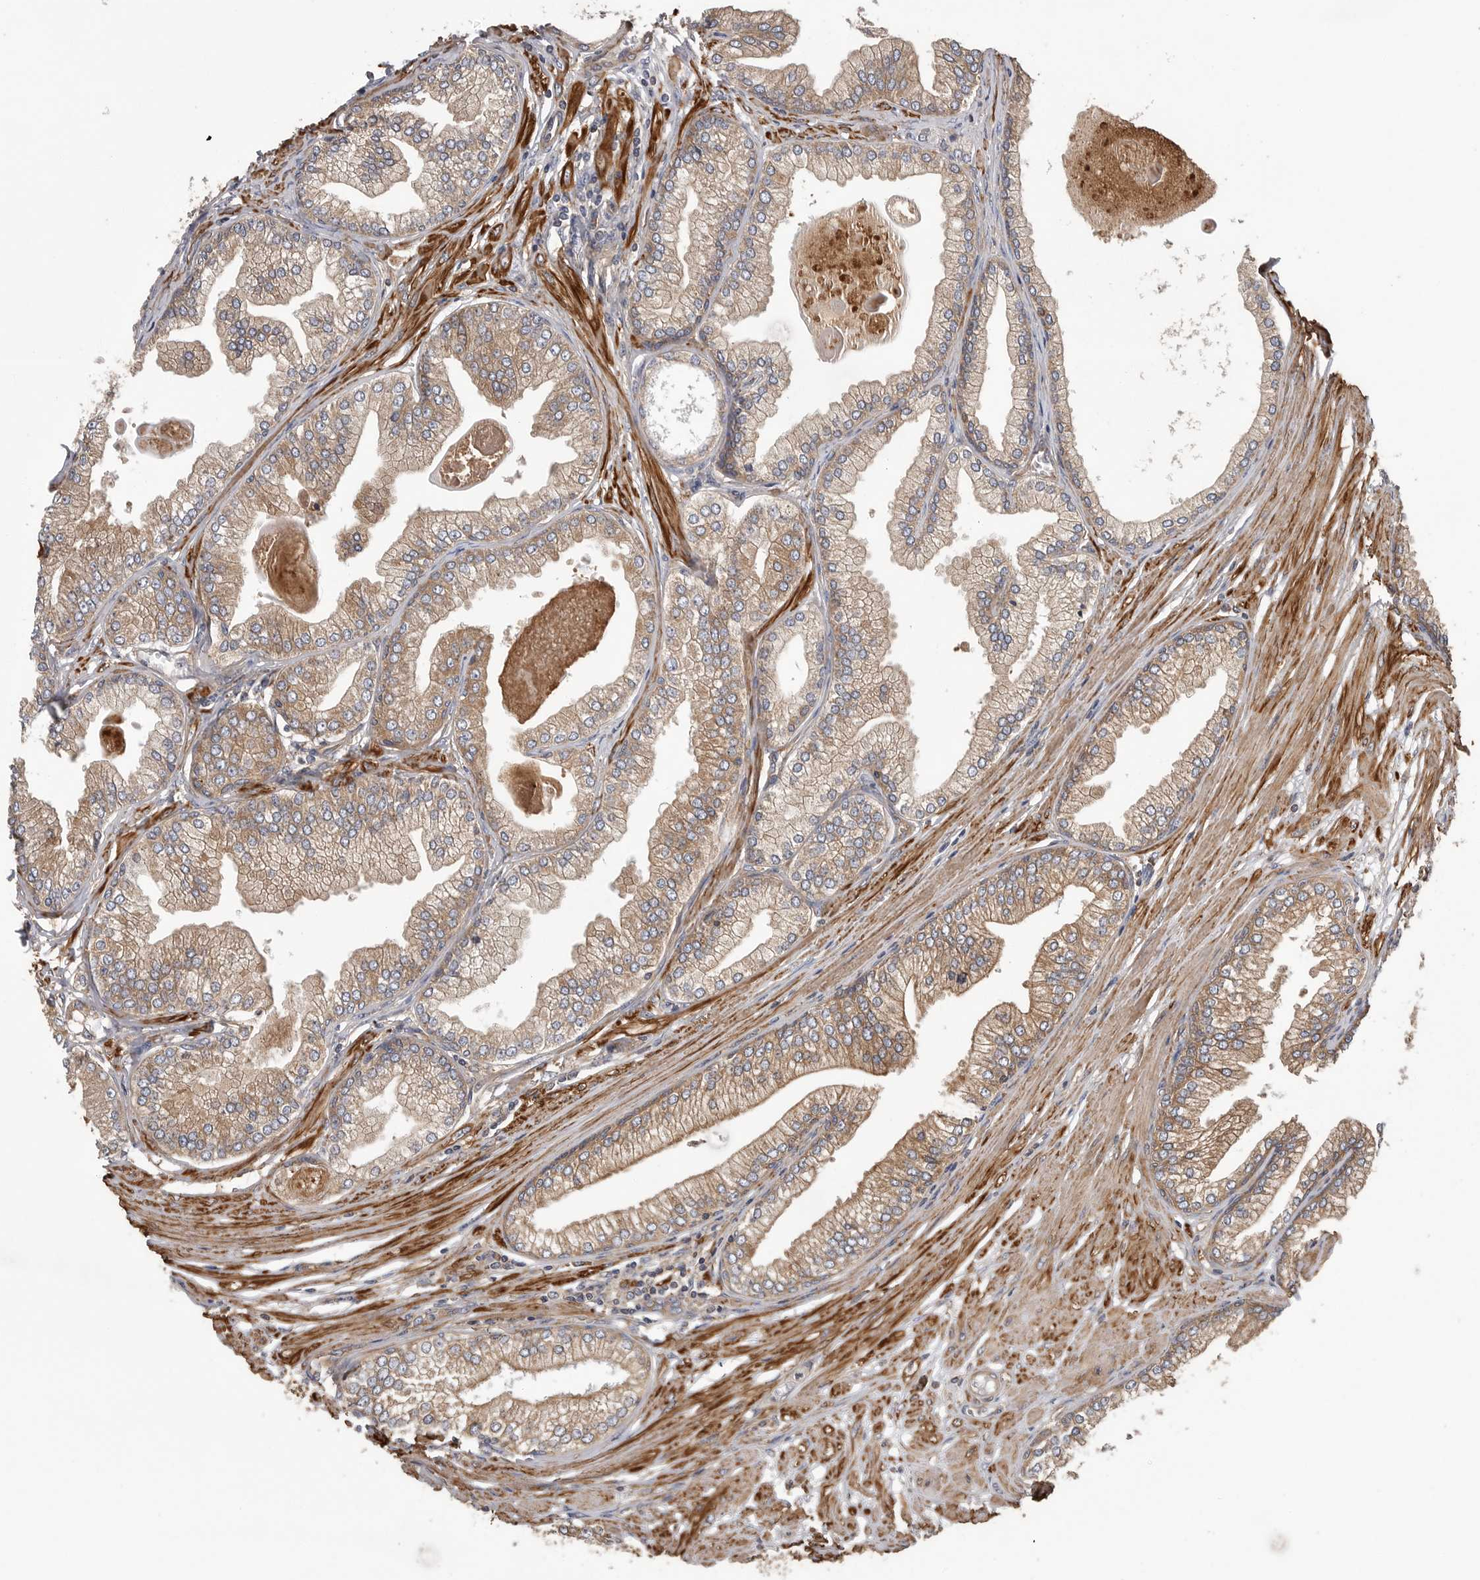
{"staining": {"intensity": "moderate", "quantity": ">75%", "location": "cytoplasmic/membranous"}, "tissue": "prostate cancer", "cell_type": "Tumor cells", "image_type": "cancer", "snomed": [{"axis": "morphology", "description": "Adenocarcinoma, Low grade"}, {"axis": "topography", "description": "Prostate"}], "caption": "Human prostate cancer (low-grade adenocarcinoma) stained with a brown dye demonstrates moderate cytoplasmic/membranous positive expression in about >75% of tumor cells.", "gene": "OXR1", "patient": {"sex": "male", "age": 52}}